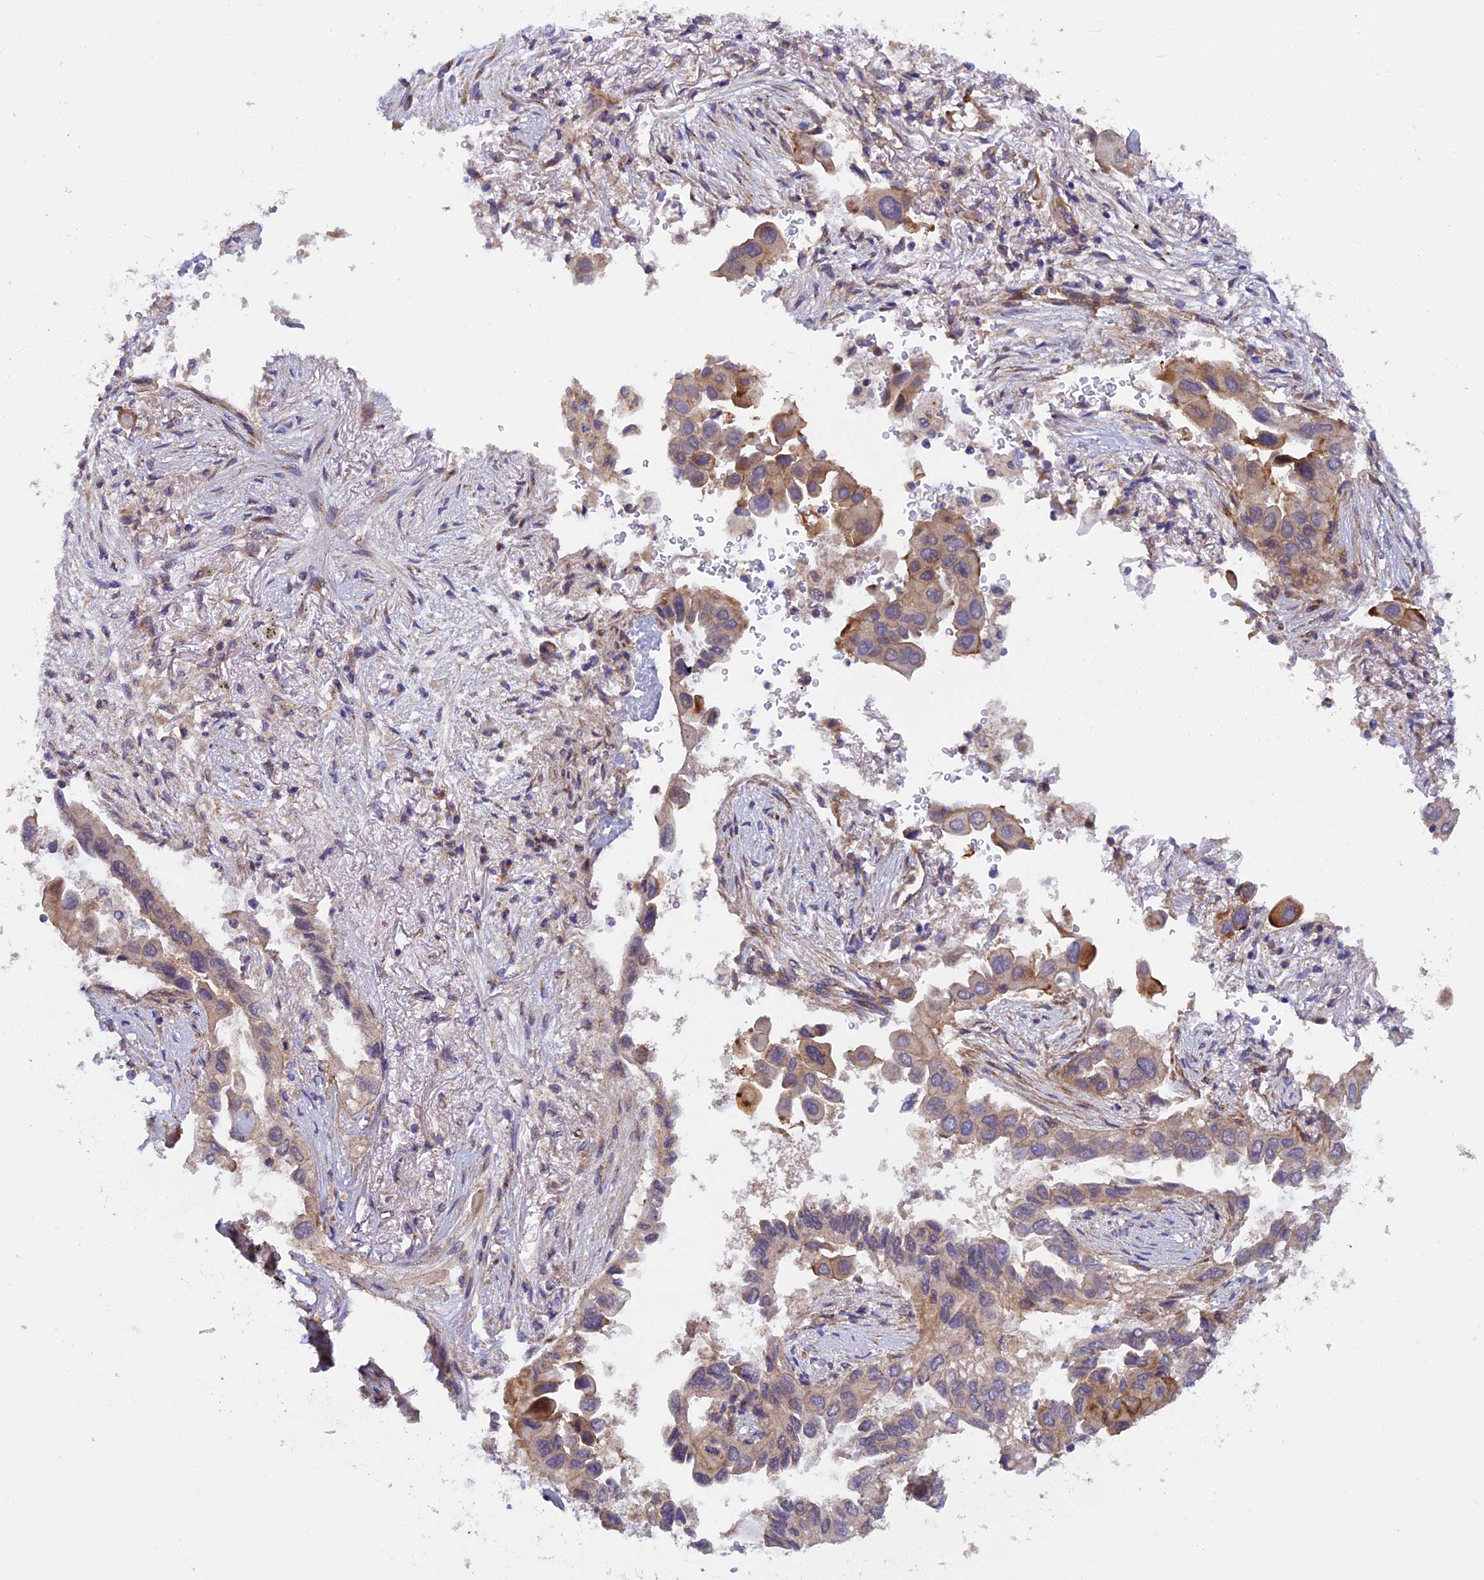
{"staining": {"intensity": "moderate", "quantity": ">75%", "location": "cytoplasmic/membranous"}, "tissue": "lung cancer", "cell_type": "Tumor cells", "image_type": "cancer", "snomed": [{"axis": "morphology", "description": "Adenocarcinoma, NOS"}, {"axis": "topography", "description": "Lung"}], "caption": "This histopathology image shows IHC staining of human lung cancer (adenocarcinoma), with medium moderate cytoplasmic/membranous staining in approximately >75% of tumor cells.", "gene": "ADAMTS15", "patient": {"sex": "female", "age": 76}}